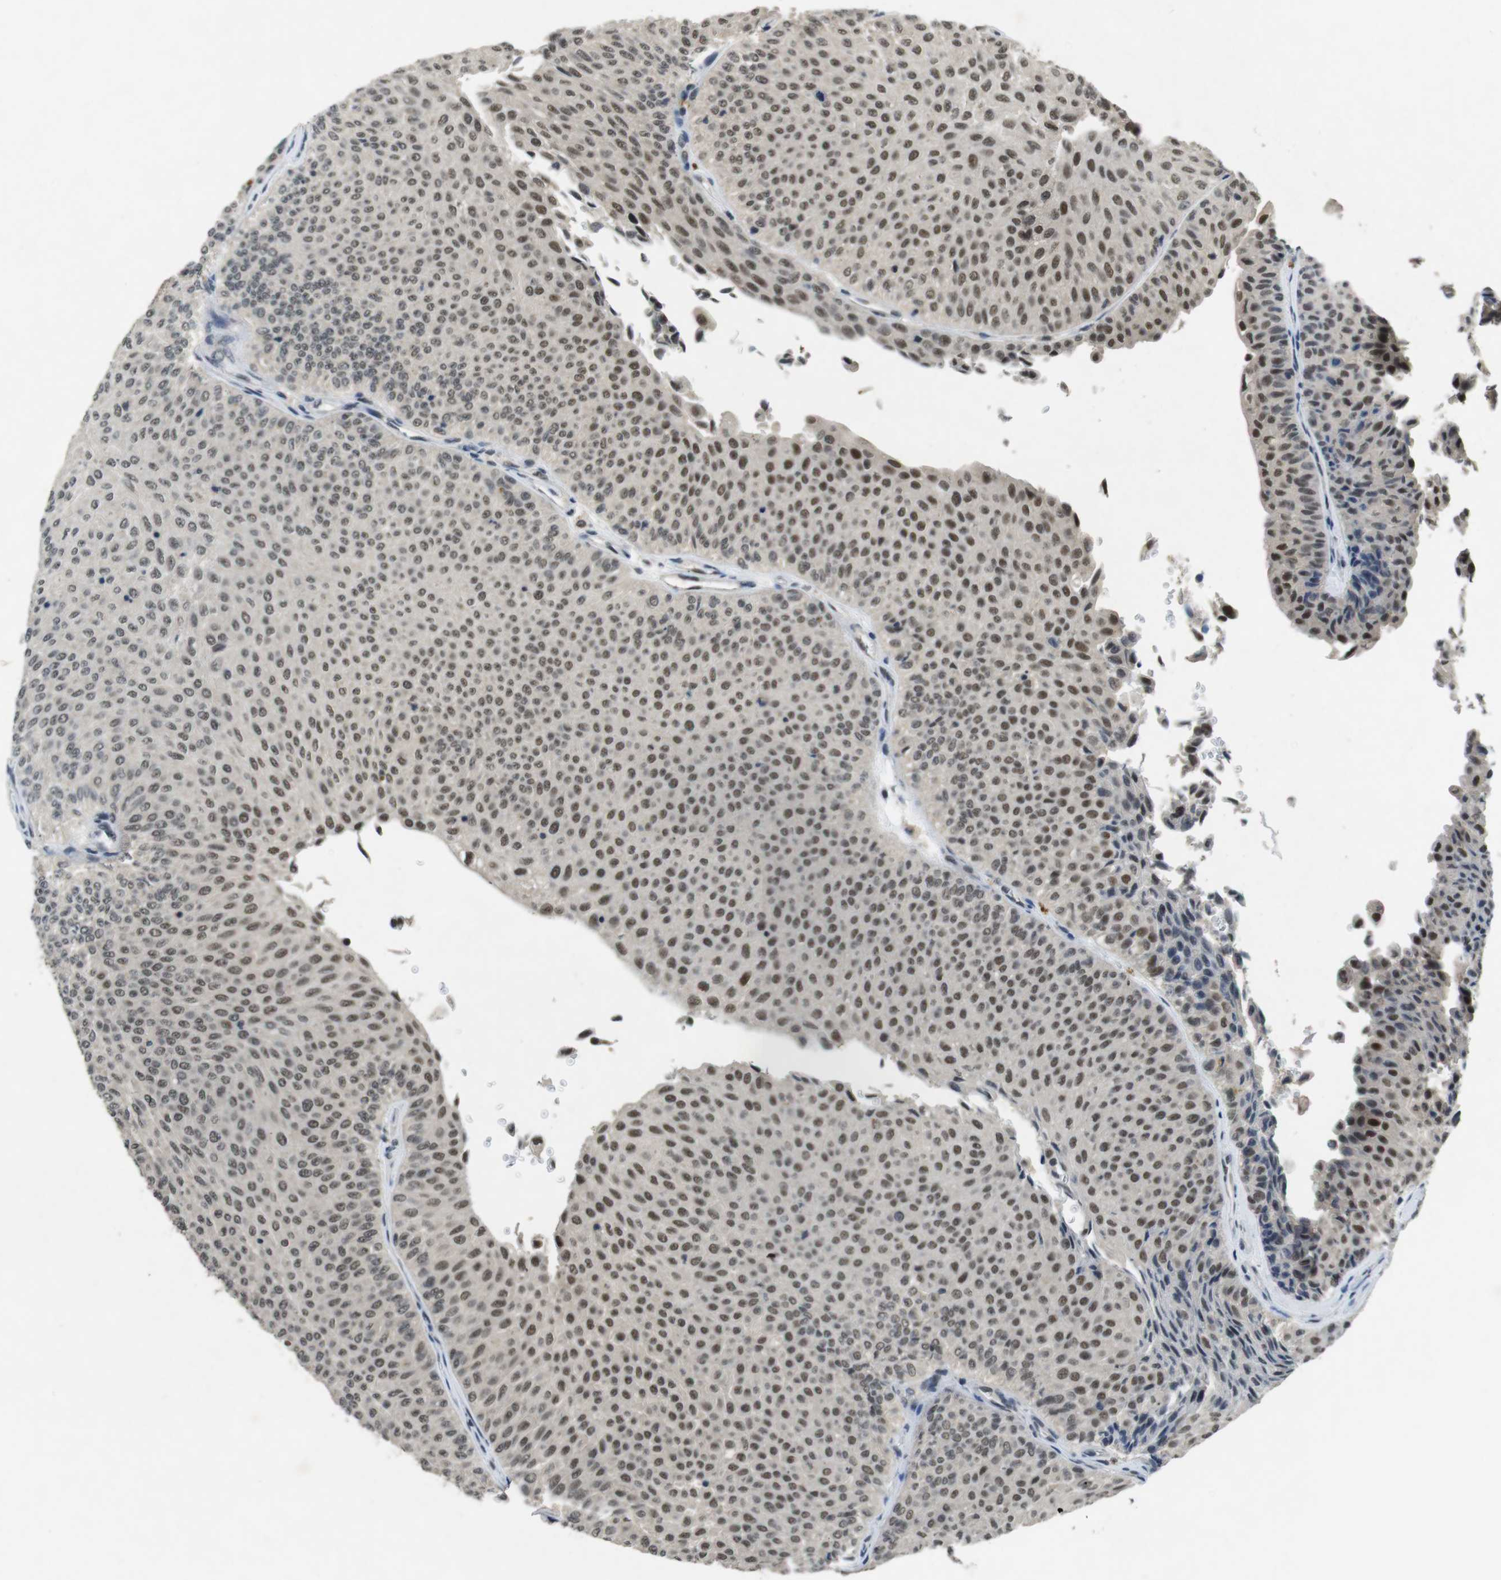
{"staining": {"intensity": "moderate", "quantity": ">75%", "location": "nuclear"}, "tissue": "urothelial cancer", "cell_type": "Tumor cells", "image_type": "cancer", "snomed": [{"axis": "morphology", "description": "Urothelial carcinoma, Low grade"}, {"axis": "topography", "description": "Urinary bladder"}], "caption": "Protein expression analysis of low-grade urothelial carcinoma demonstrates moderate nuclear staining in about >75% of tumor cells.", "gene": "USP7", "patient": {"sex": "male", "age": 78}}